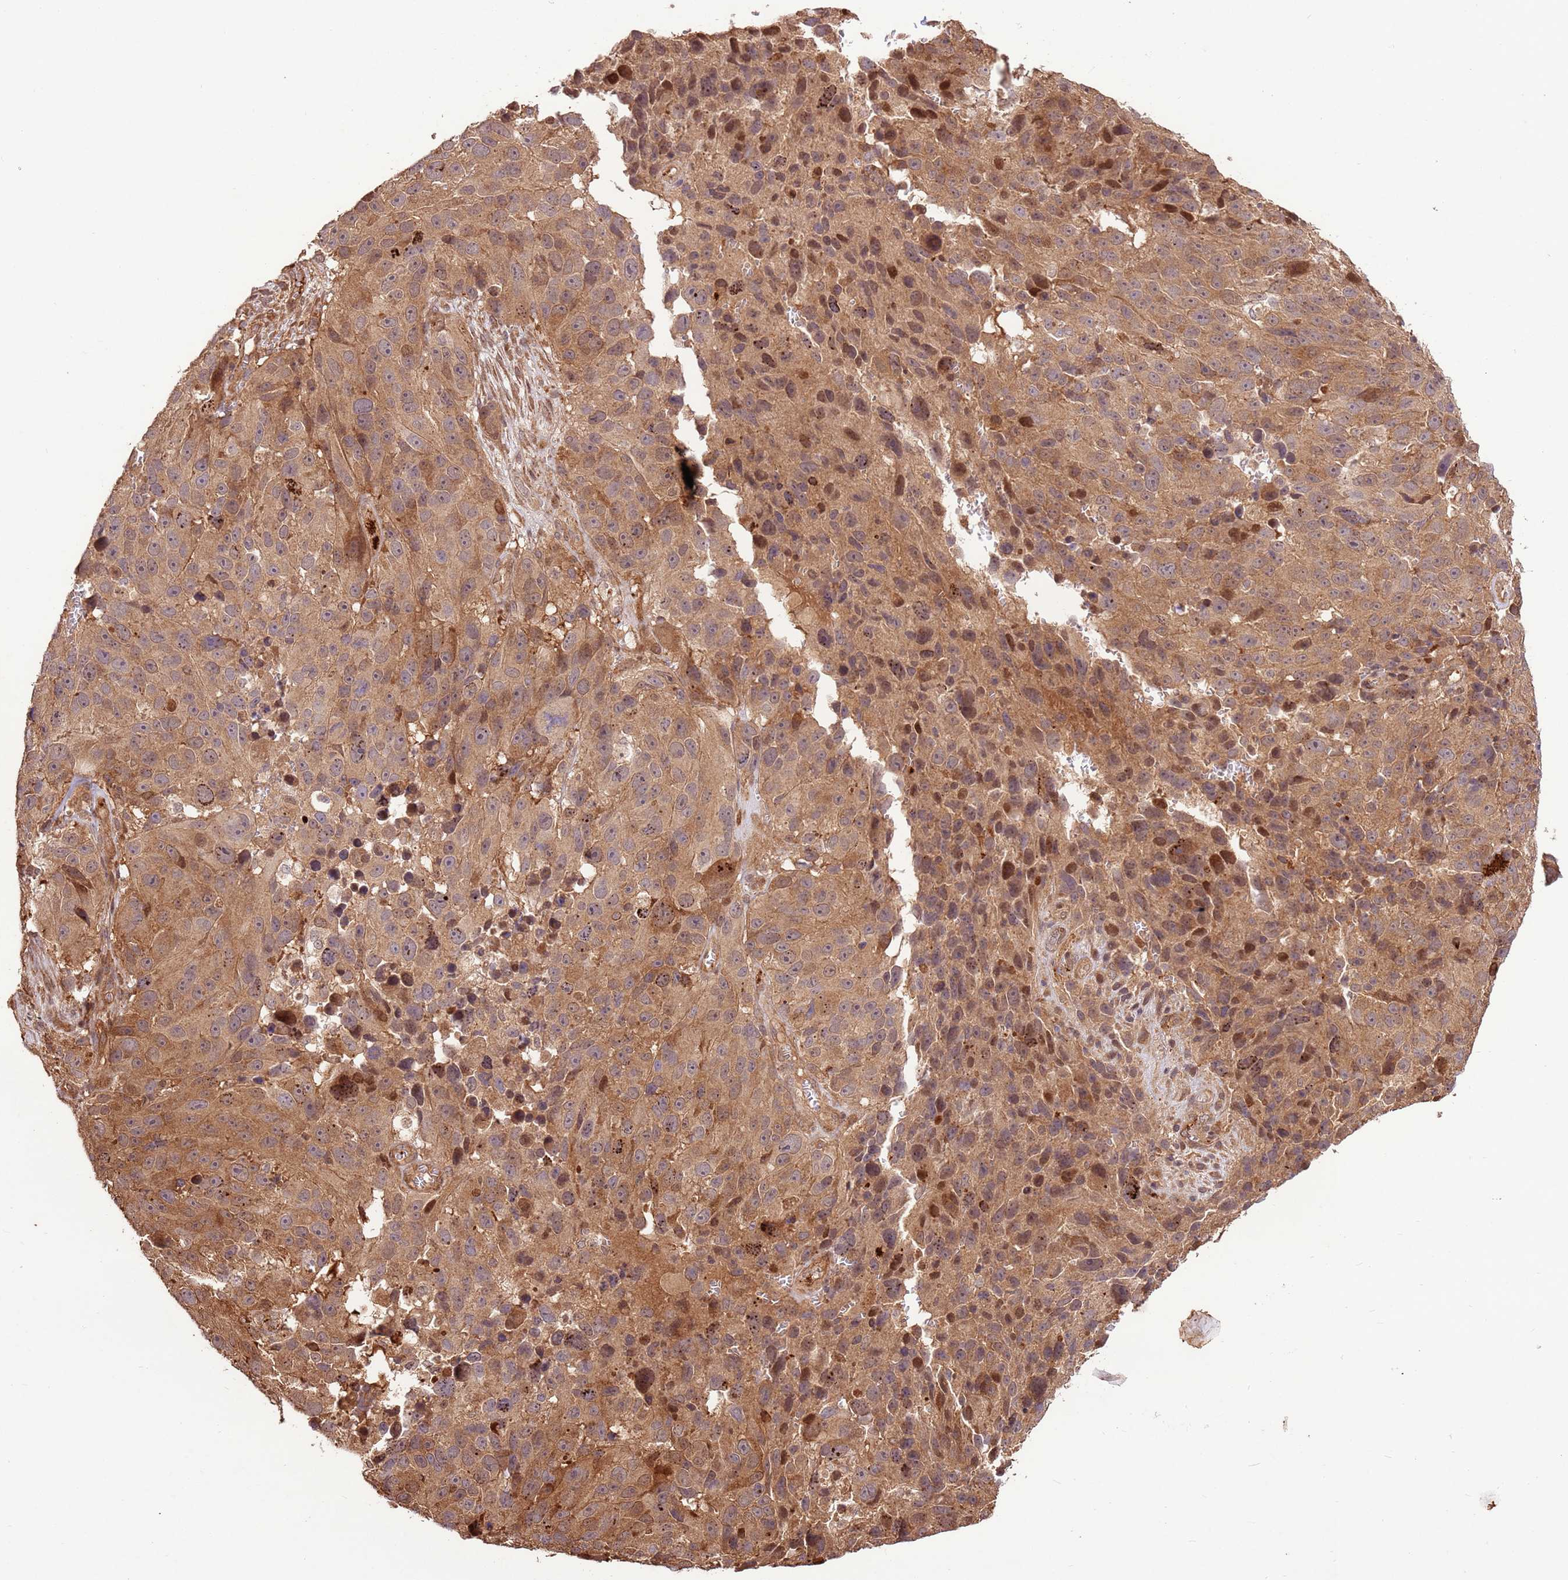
{"staining": {"intensity": "moderate", "quantity": ">75%", "location": "cytoplasmic/membranous,nuclear"}, "tissue": "melanoma", "cell_type": "Tumor cells", "image_type": "cancer", "snomed": [{"axis": "morphology", "description": "Malignant melanoma, NOS"}, {"axis": "topography", "description": "Skin"}], "caption": "IHC photomicrograph of neoplastic tissue: human malignant melanoma stained using immunohistochemistry (IHC) displays medium levels of moderate protein expression localized specifically in the cytoplasmic/membranous and nuclear of tumor cells, appearing as a cytoplasmic/membranous and nuclear brown color.", "gene": "CCDC112", "patient": {"sex": "male", "age": 84}}